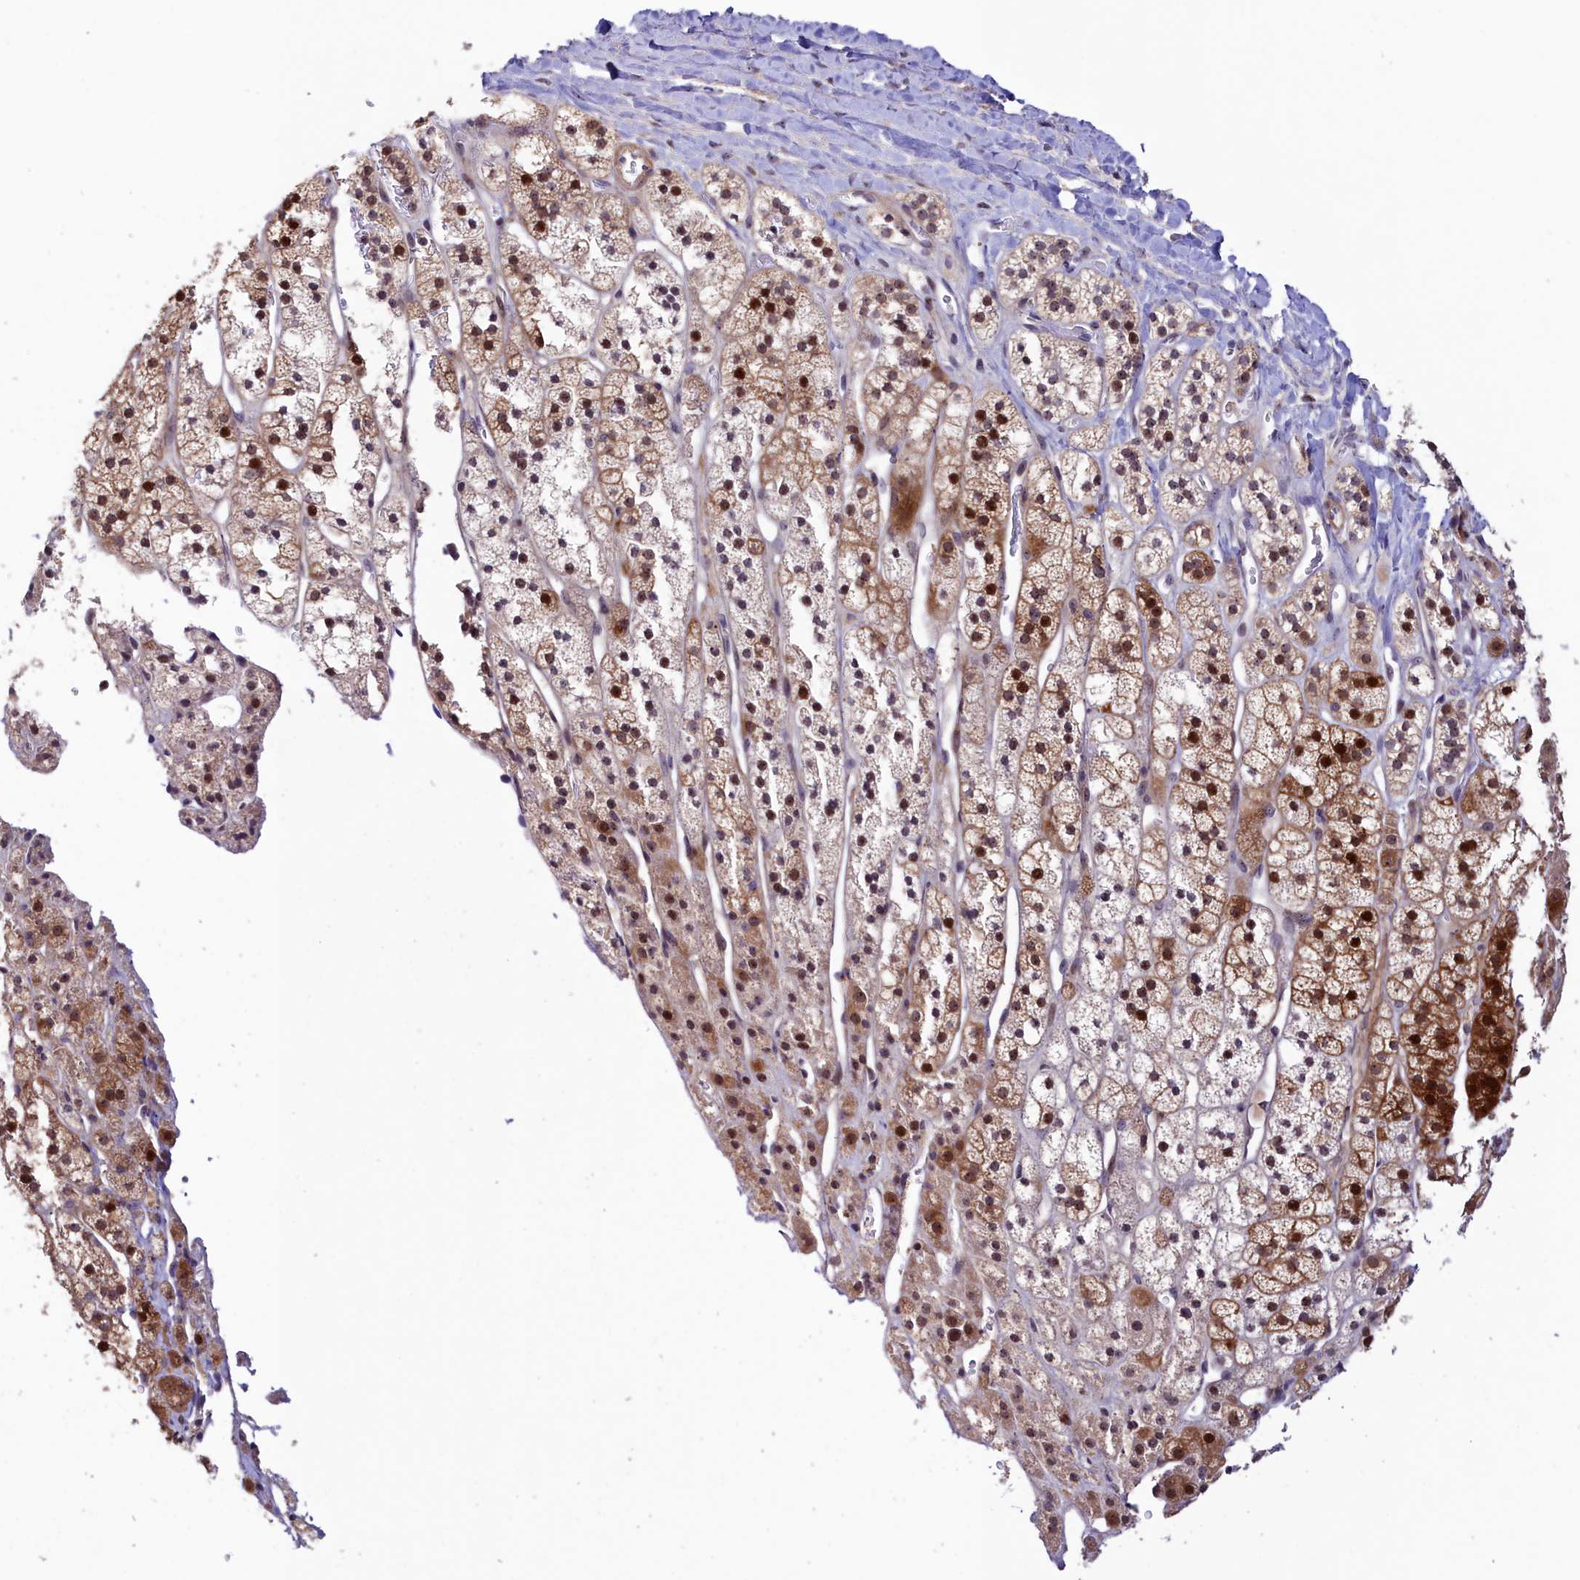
{"staining": {"intensity": "moderate", "quantity": ">75%", "location": "cytoplasmic/membranous,nuclear"}, "tissue": "adrenal gland", "cell_type": "Glandular cells", "image_type": "normal", "snomed": [{"axis": "morphology", "description": "Normal tissue, NOS"}, {"axis": "topography", "description": "Adrenal gland"}], "caption": "A micrograph of adrenal gland stained for a protein demonstrates moderate cytoplasmic/membranous,nuclear brown staining in glandular cells. (DAB IHC, brown staining for protein, blue staining for nuclei).", "gene": "NEURL4", "patient": {"sex": "male", "age": 56}}